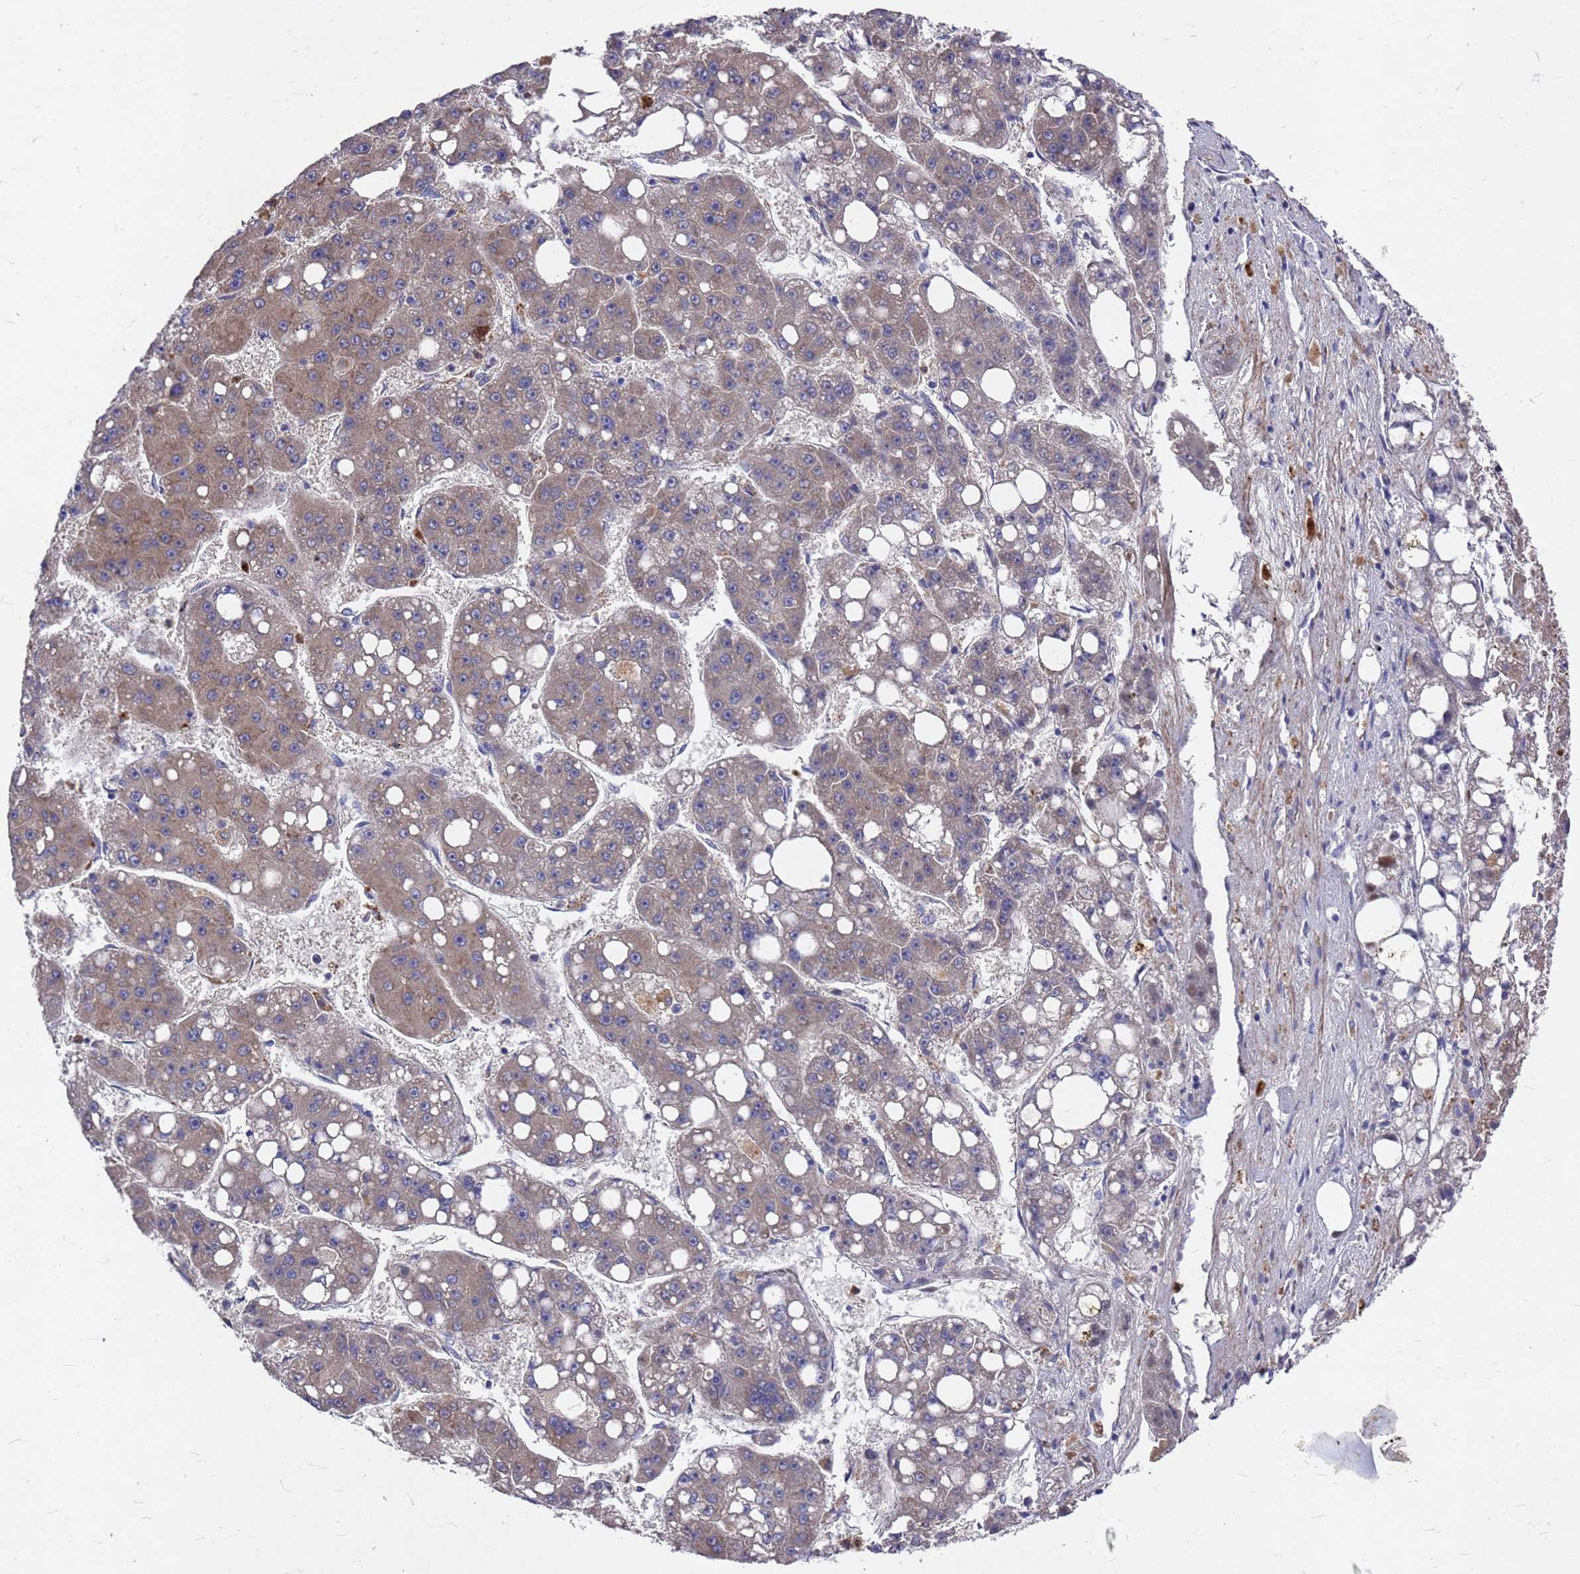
{"staining": {"intensity": "weak", "quantity": "<25%", "location": "cytoplasmic/membranous"}, "tissue": "liver cancer", "cell_type": "Tumor cells", "image_type": "cancer", "snomed": [{"axis": "morphology", "description": "Carcinoma, Hepatocellular, NOS"}, {"axis": "topography", "description": "Liver"}], "caption": "High magnification brightfield microscopy of hepatocellular carcinoma (liver) stained with DAB (3,3'-diaminobenzidine) (brown) and counterstained with hematoxylin (blue): tumor cells show no significant staining. (Immunohistochemistry, brightfield microscopy, high magnification).", "gene": "ZNF717", "patient": {"sex": "female", "age": 61}}